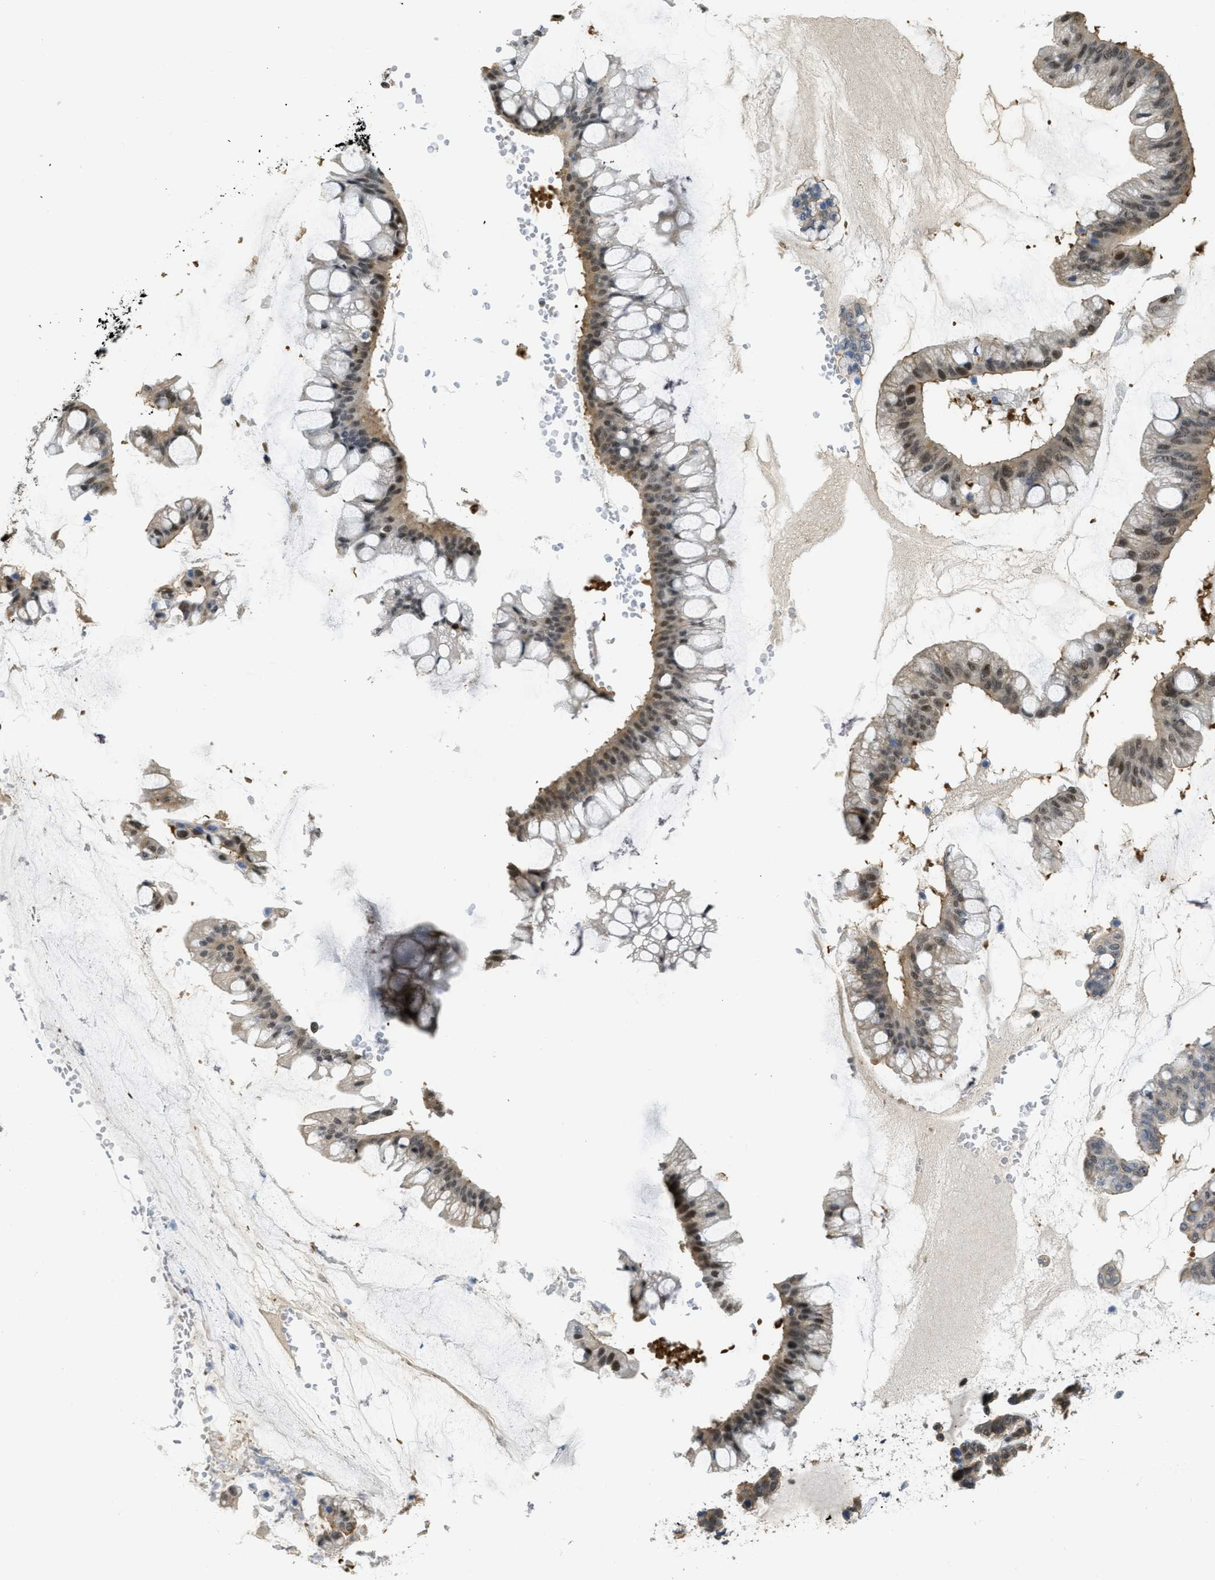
{"staining": {"intensity": "moderate", "quantity": "25%-75%", "location": "nuclear"}, "tissue": "ovarian cancer", "cell_type": "Tumor cells", "image_type": "cancer", "snomed": [{"axis": "morphology", "description": "Cystadenocarcinoma, mucinous, NOS"}, {"axis": "topography", "description": "Ovary"}], "caption": "Immunohistochemistry (IHC) histopathology image of ovarian cancer (mucinous cystadenocarcinoma) stained for a protein (brown), which displays medium levels of moderate nuclear staining in approximately 25%-75% of tumor cells.", "gene": "PSMC5", "patient": {"sex": "female", "age": 73}}